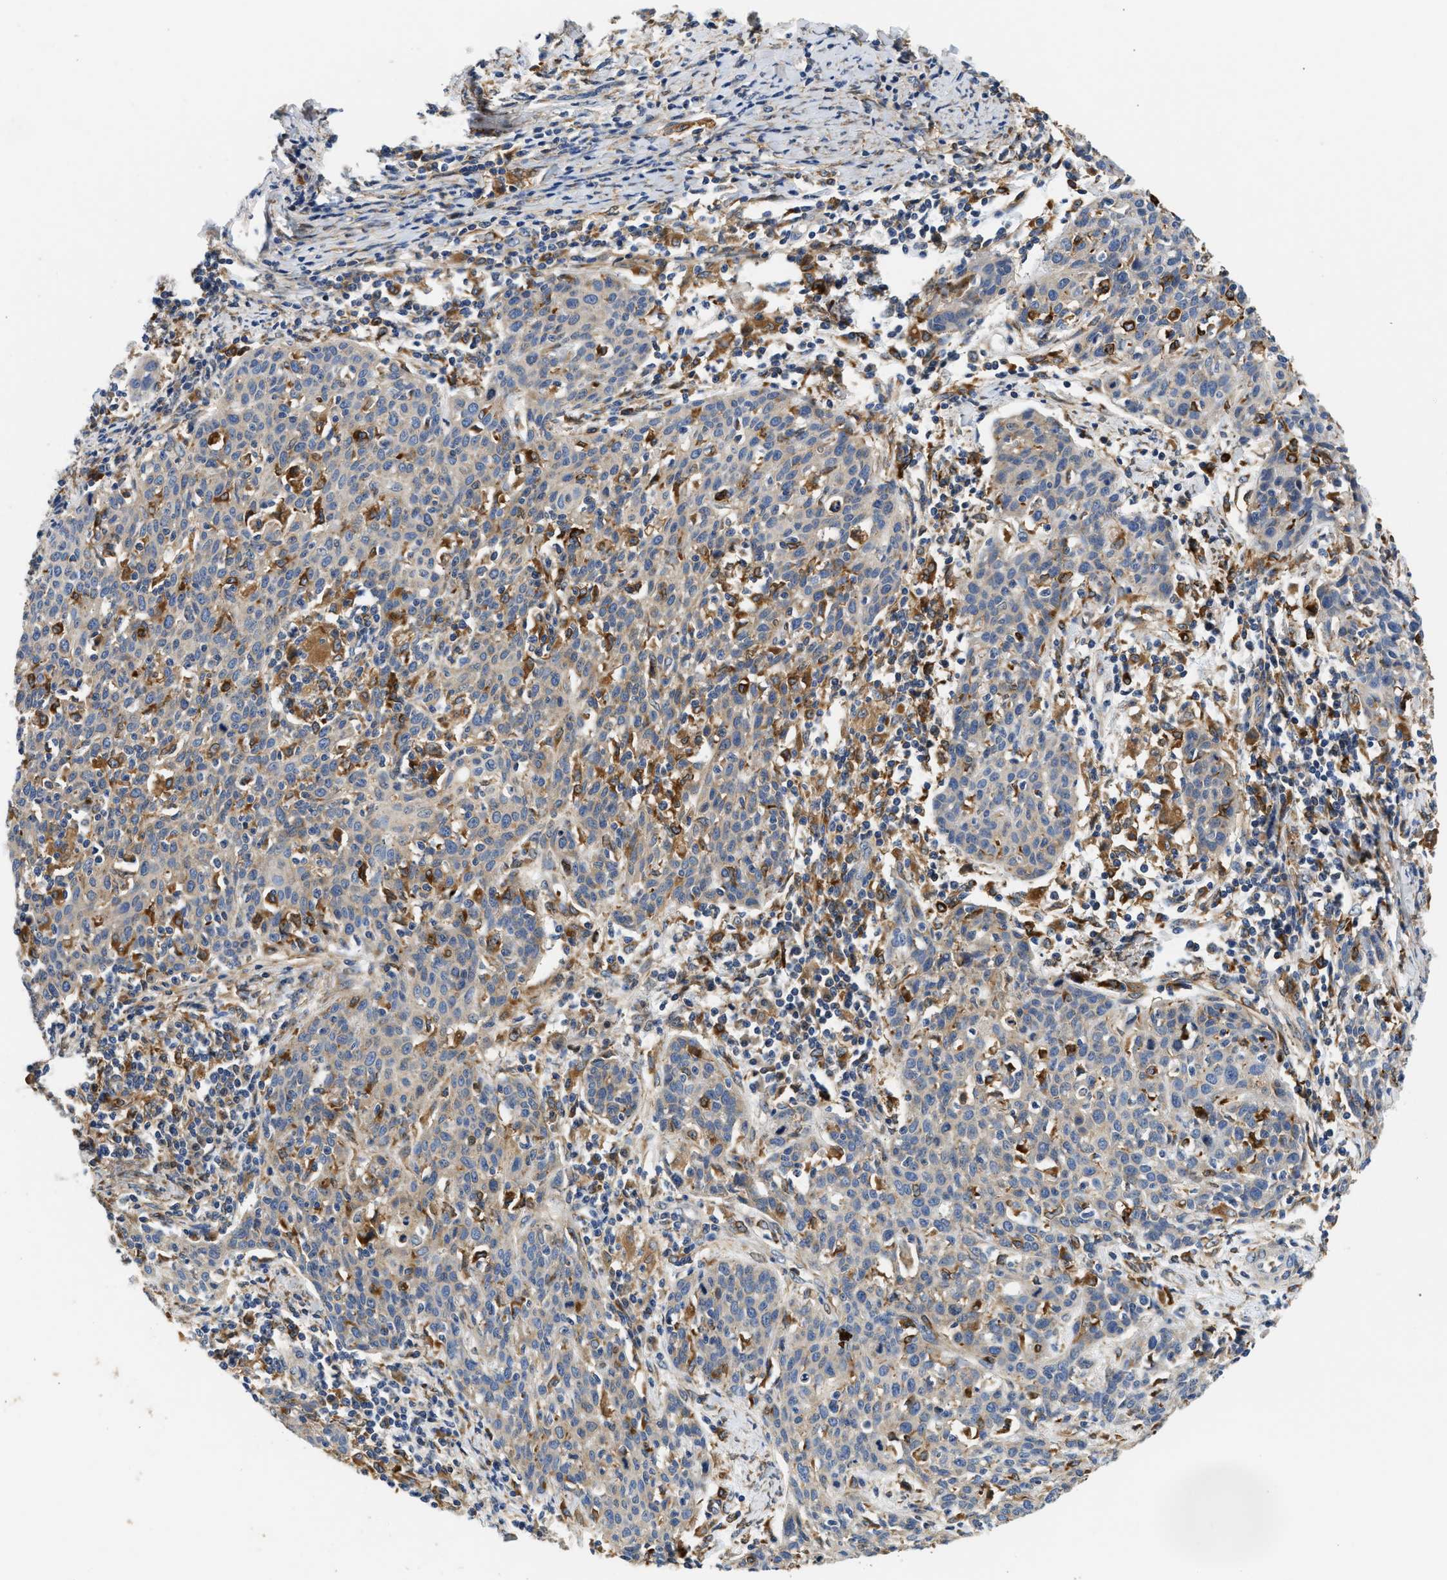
{"staining": {"intensity": "weak", "quantity": "25%-75%", "location": "cytoplasmic/membranous"}, "tissue": "cervical cancer", "cell_type": "Tumor cells", "image_type": "cancer", "snomed": [{"axis": "morphology", "description": "Squamous cell carcinoma, NOS"}, {"axis": "topography", "description": "Cervix"}], "caption": "Squamous cell carcinoma (cervical) stained with immunohistochemistry shows weak cytoplasmic/membranous expression in about 25%-75% of tumor cells.", "gene": "RAB31", "patient": {"sex": "female", "age": 38}}